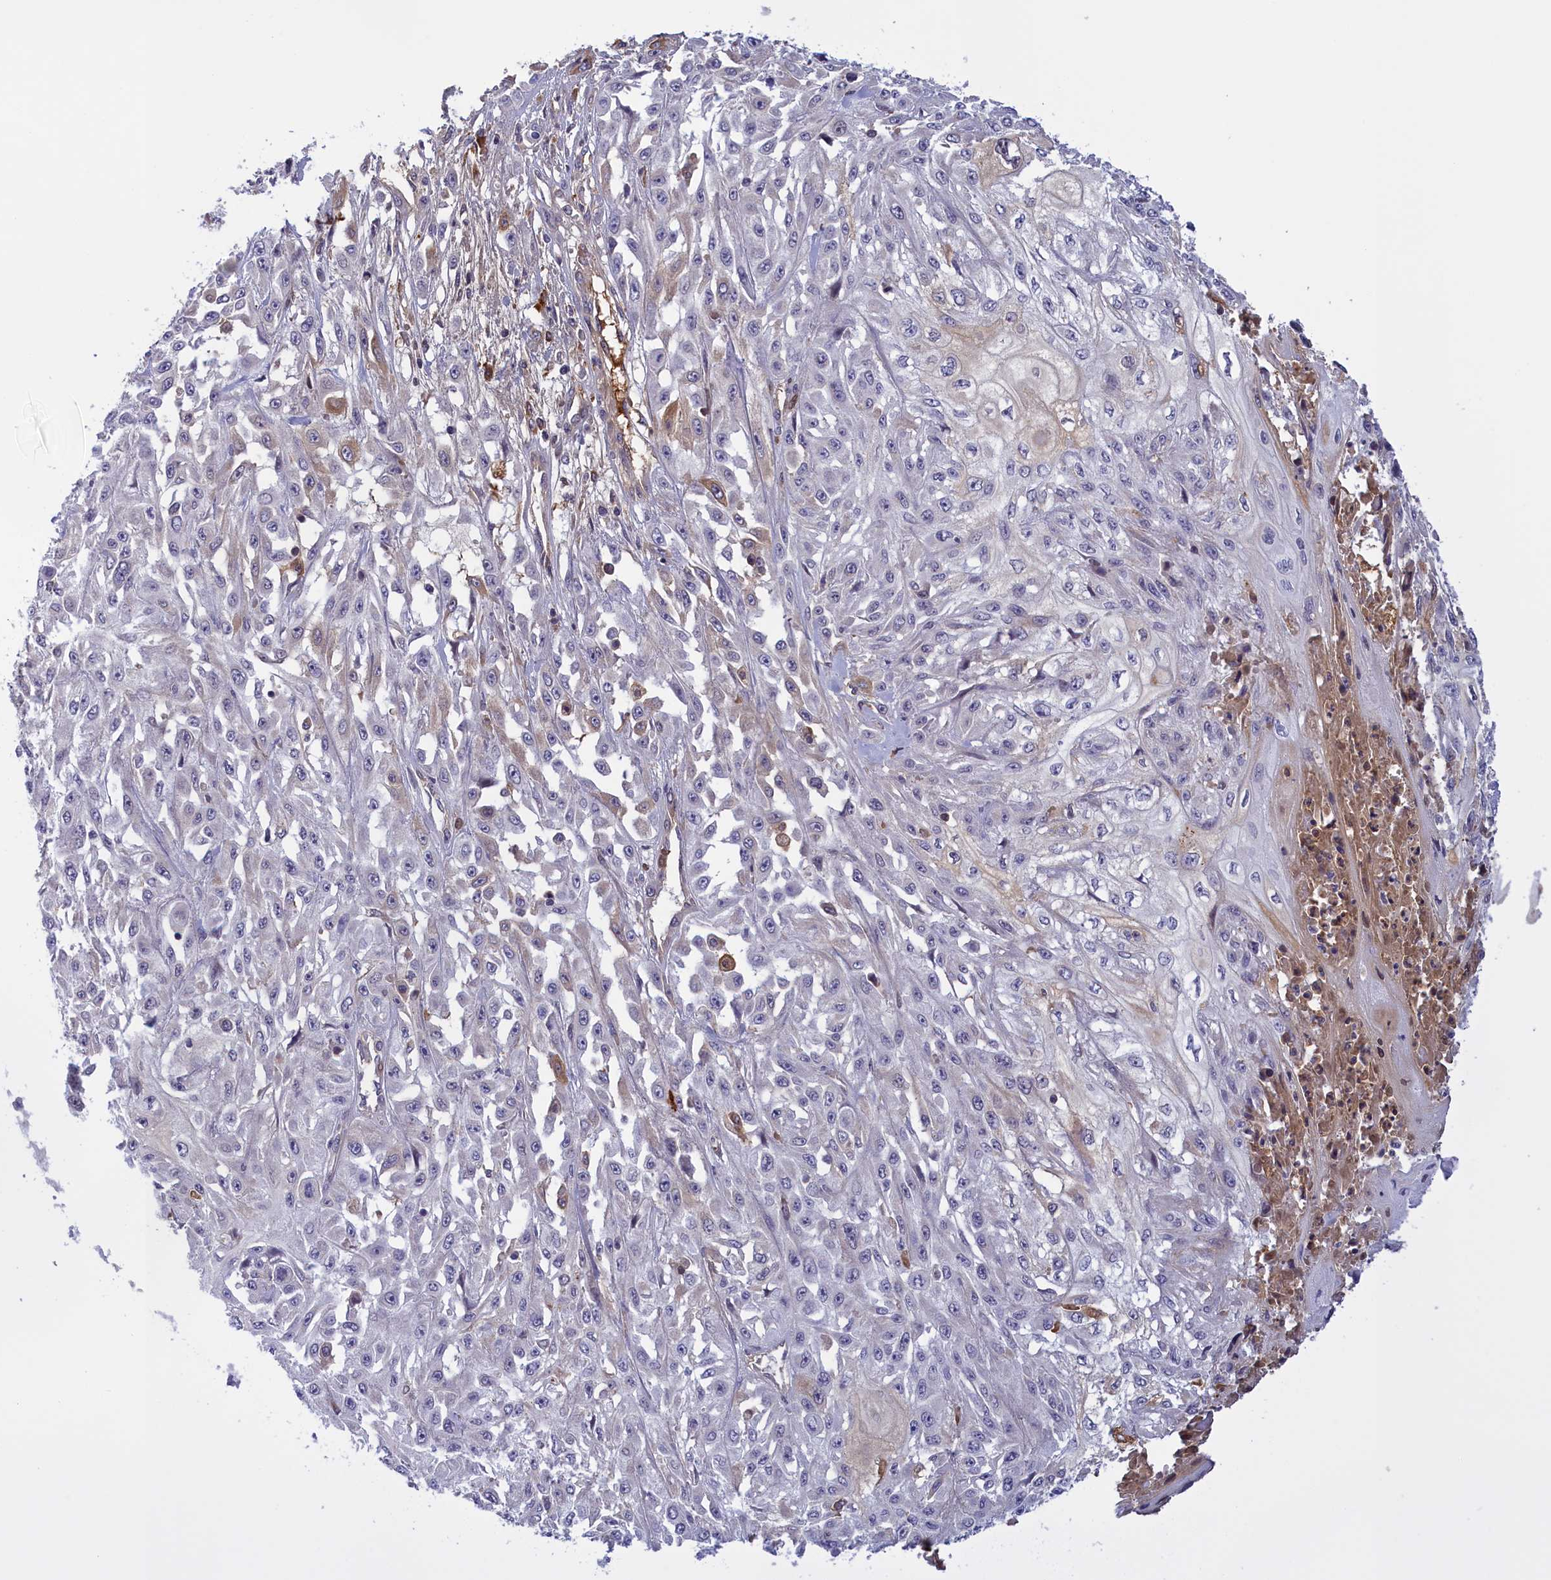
{"staining": {"intensity": "negative", "quantity": "none", "location": "none"}, "tissue": "skin cancer", "cell_type": "Tumor cells", "image_type": "cancer", "snomed": [{"axis": "morphology", "description": "Squamous cell carcinoma, NOS"}, {"axis": "morphology", "description": "Squamous cell carcinoma, metastatic, NOS"}, {"axis": "topography", "description": "Skin"}, {"axis": "topography", "description": "Lymph node"}], "caption": "High power microscopy photomicrograph of an immunohistochemistry photomicrograph of skin metastatic squamous cell carcinoma, revealing no significant positivity in tumor cells.", "gene": "RRAD", "patient": {"sex": "male", "age": 75}}